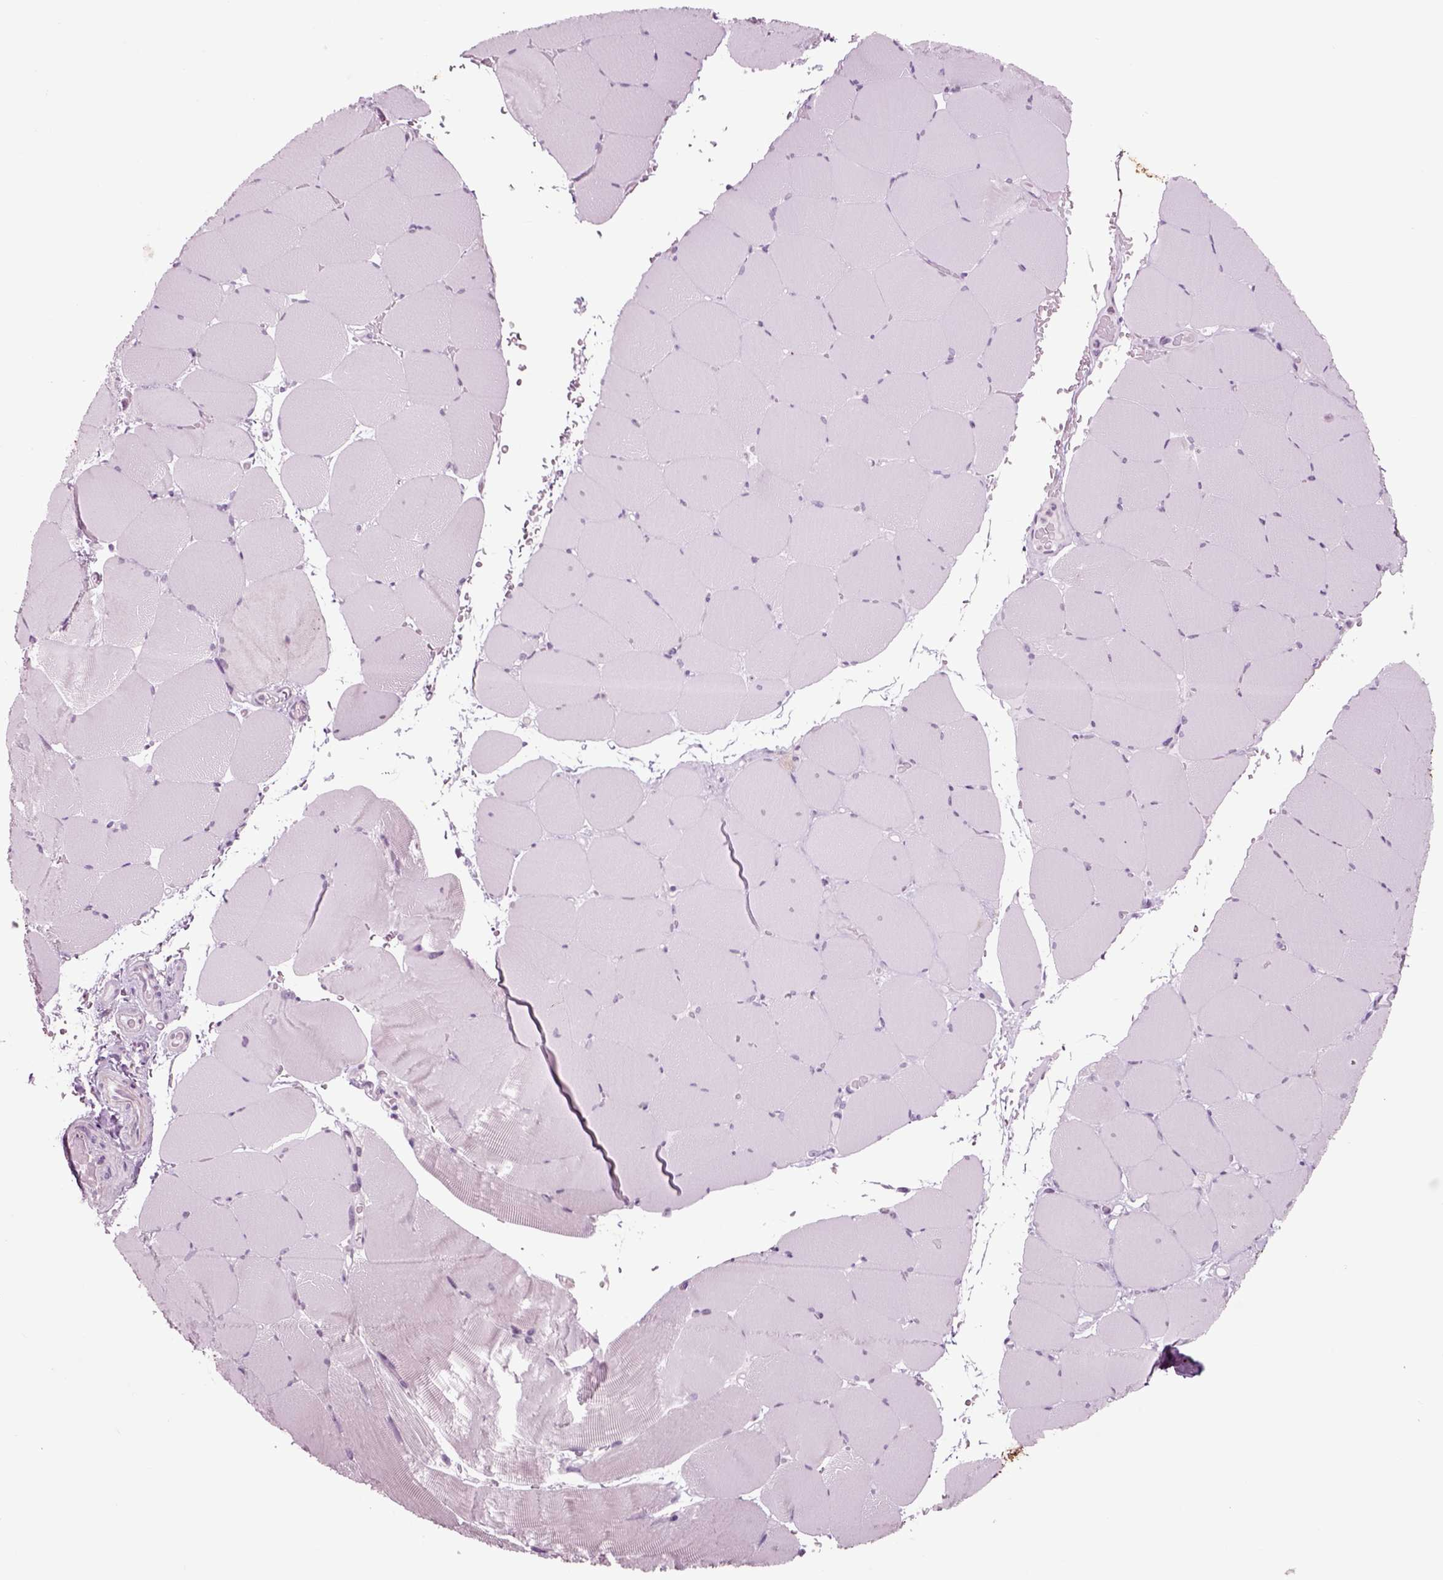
{"staining": {"intensity": "negative", "quantity": "none", "location": "none"}, "tissue": "skeletal muscle", "cell_type": "Myocytes", "image_type": "normal", "snomed": [{"axis": "morphology", "description": "Normal tissue, NOS"}, {"axis": "topography", "description": "Skeletal muscle"}], "caption": "Micrograph shows no significant protein positivity in myocytes of unremarkable skeletal muscle. Brightfield microscopy of IHC stained with DAB (brown) and hematoxylin (blue), captured at high magnification.", "gene": "CHGB", "patient": {"sex": "female", "age": 37}}